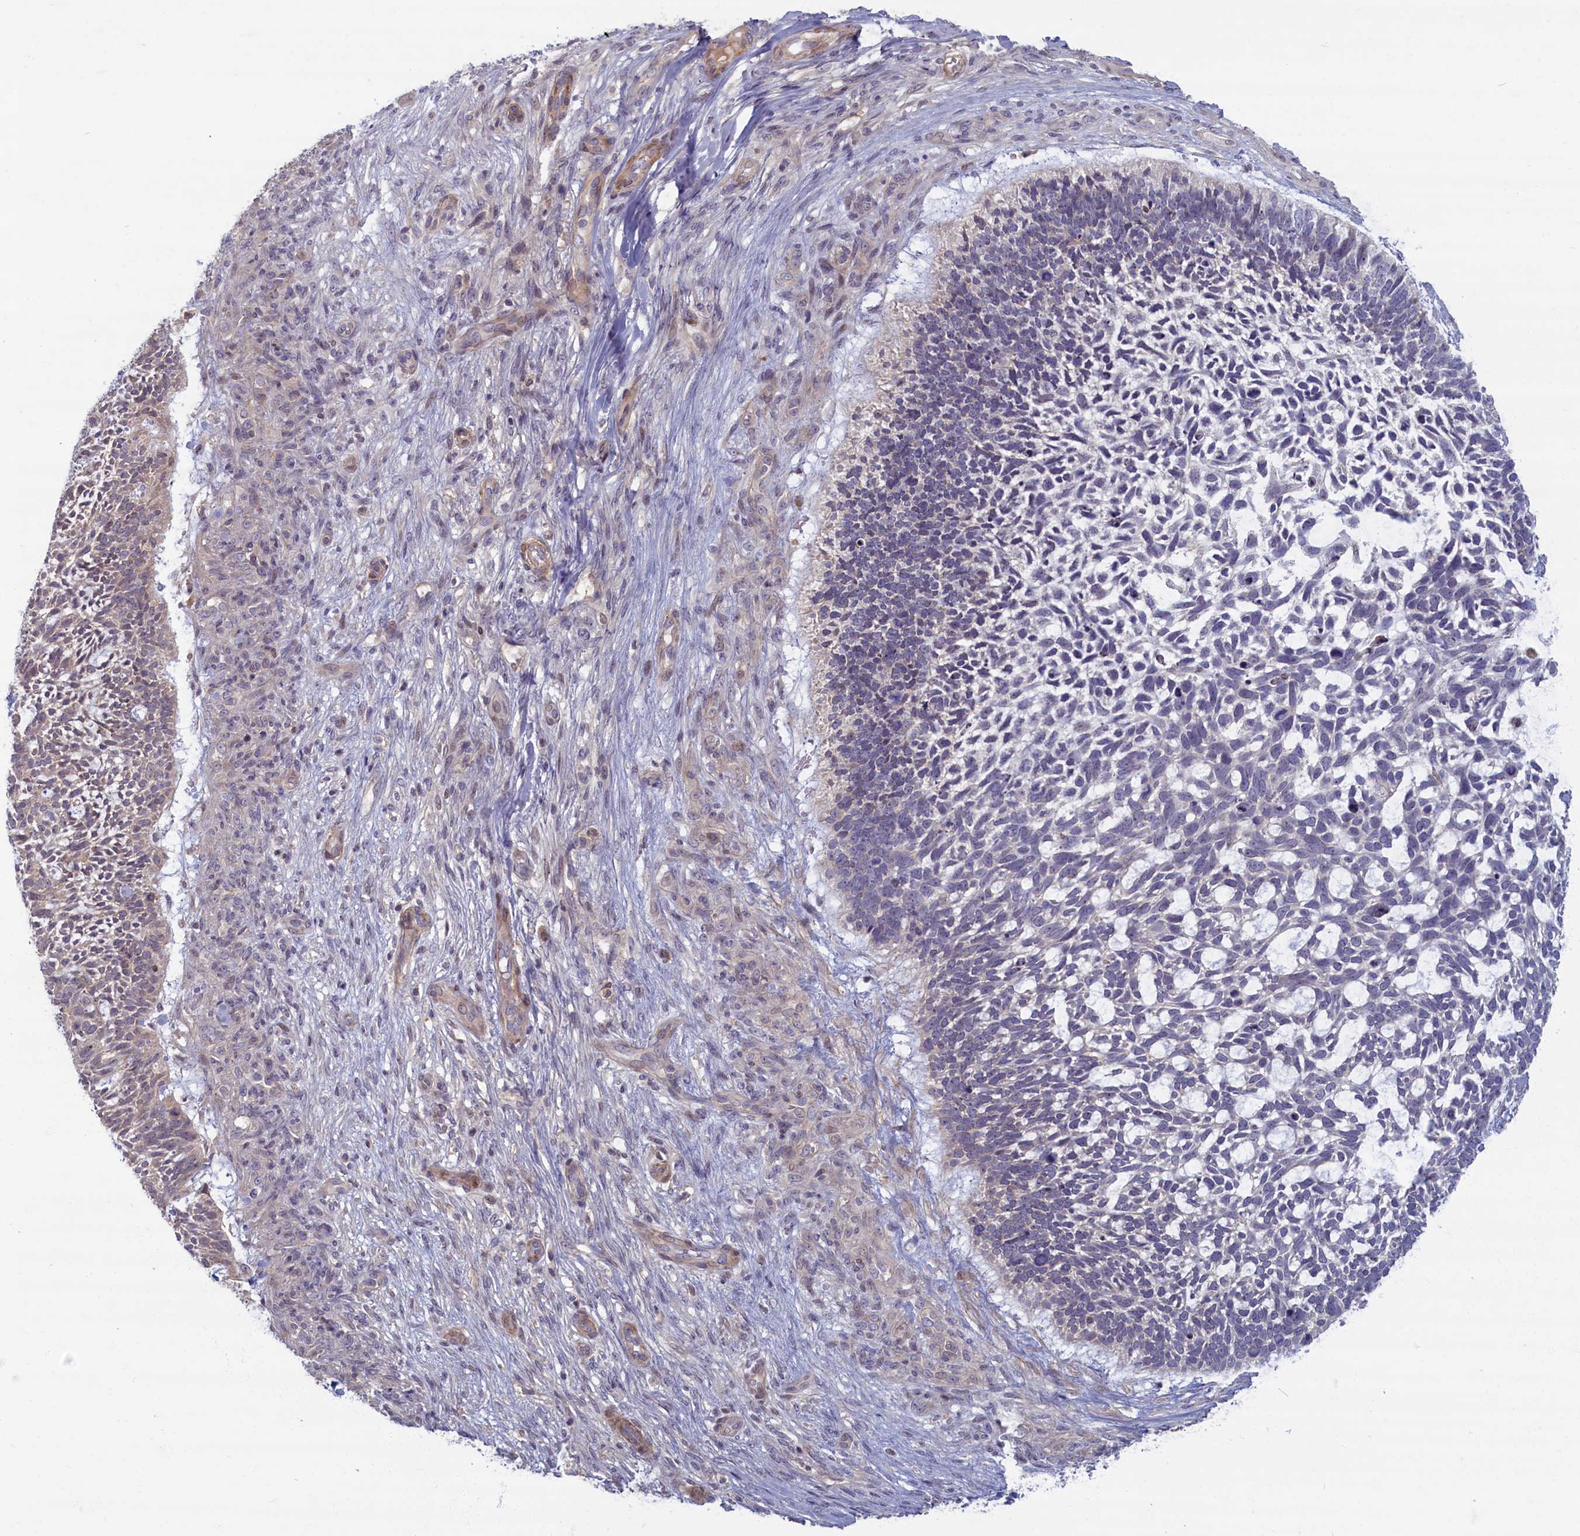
{"staining": {"intensity": "weak", "quantity": "<25%", "location": "cytoplasmic/membranous"}, "tissue": "skin cancer", "cell_type": "Tumor cells", "image_type": "cancer", "snomed": [{"axis": "morphology", "description": "Basal cell carcinoma"}, {"axis": "topography", "description": "Skin"}], "caption": "Immunohistochemistry micrograph of neoplastic tissue: human skin cancer (basal cell carcinoma) stained with DAB (3,3'-diaminobenzidine) demonstrates no significant protein staining in tumor cells.", "gene": "TRPM4", "patient": {"sex": "male", "age": 88}}